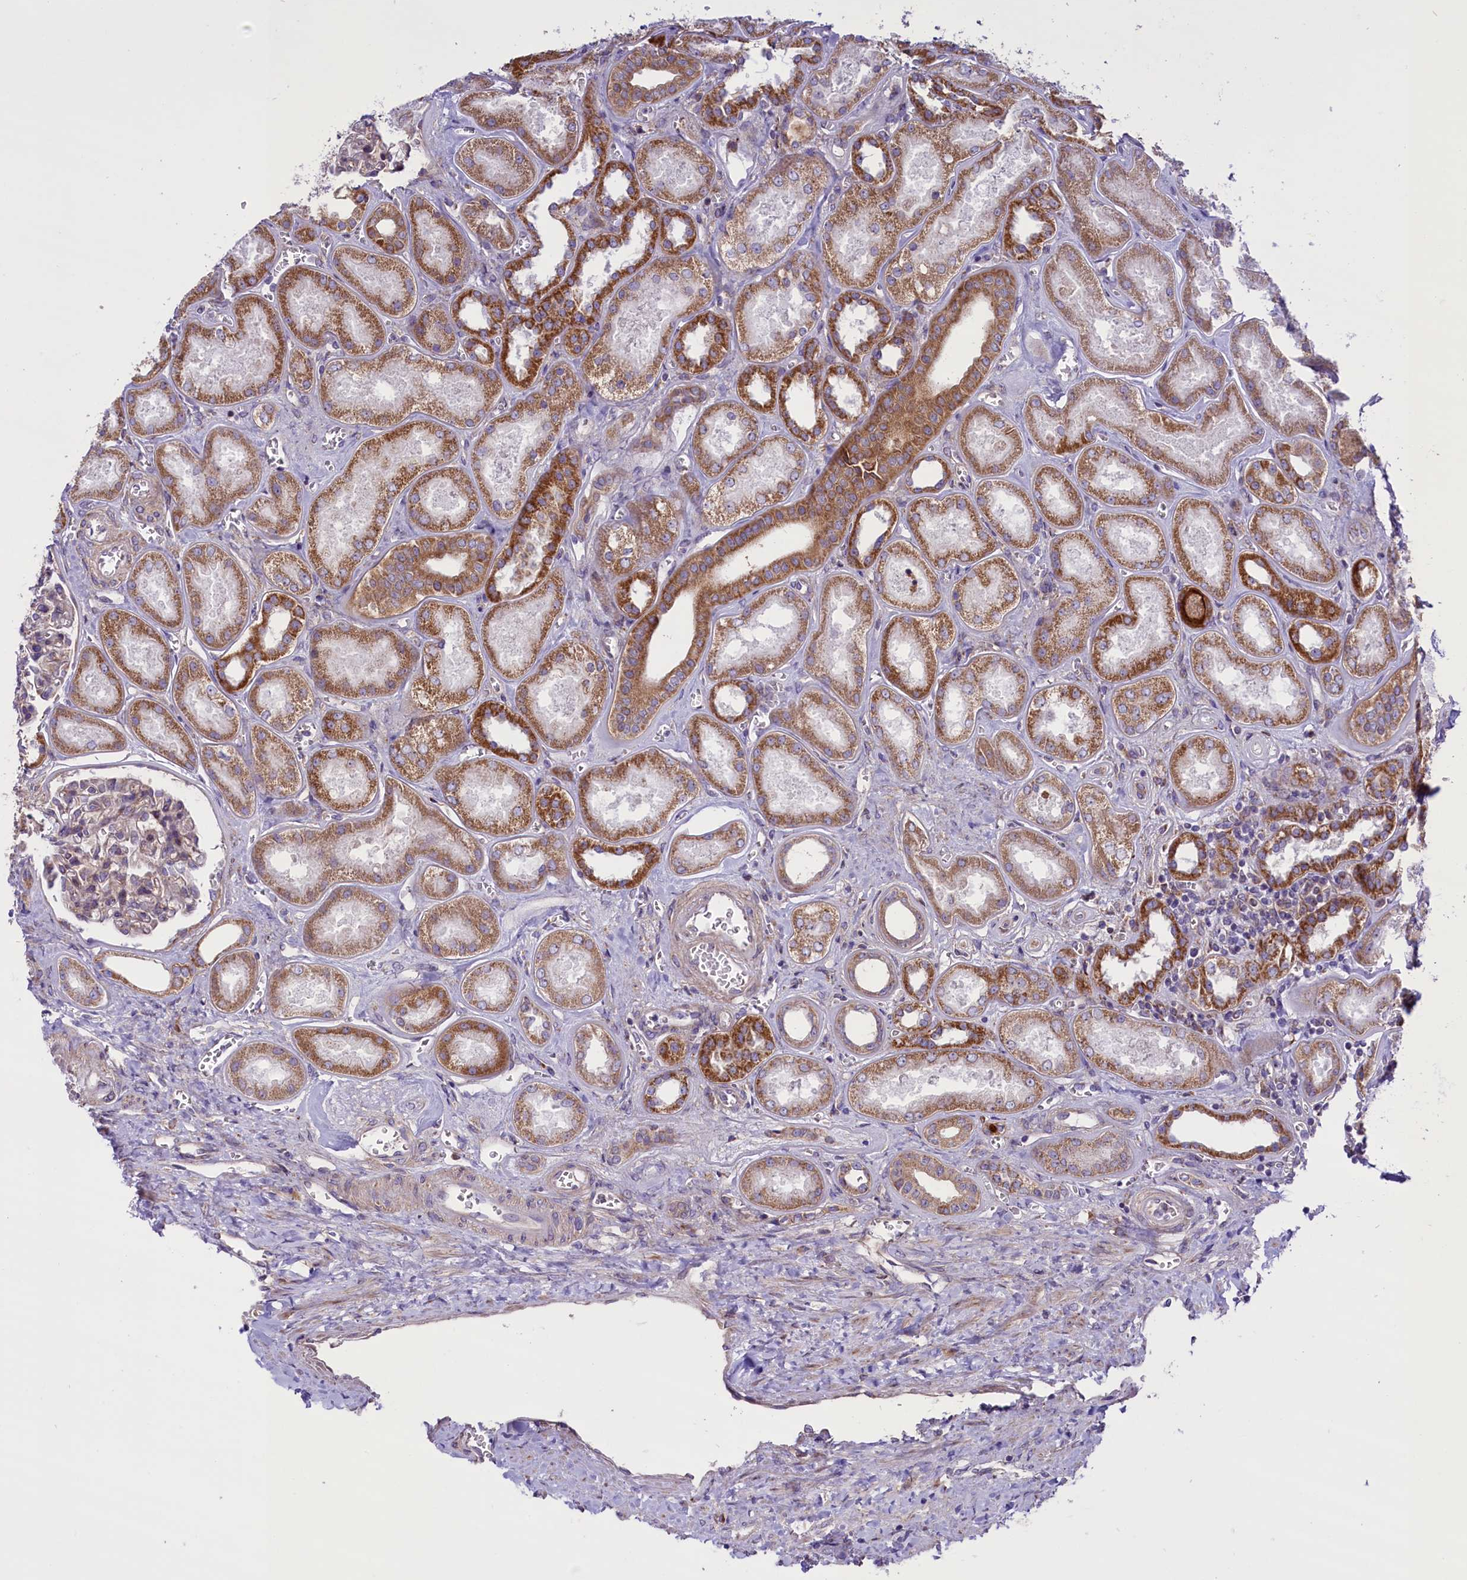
{"staining": {"intensity": "moderate", "quantity": "<25%", "location": "cytoplasmic/membranous"}, "tissue": "kidney", "cell_type": "Cells in glomeruli", "image_type": "normal", "snomed": [{"axis": "morphology", "description": "Normal tissue, NOS"}, {"axis": "morphology", "description": "Adenocarcinoma, NOS"}, {"axis": "topography", "description": "Kidney"}], "caption": "The immunohistochemical stain shows moderate cytoplasmic/membranous staining in cells in glomeruli of unremarkable kidney.", "gene": "PTPRU", "patient": {"sex": "female", "age": 68}}